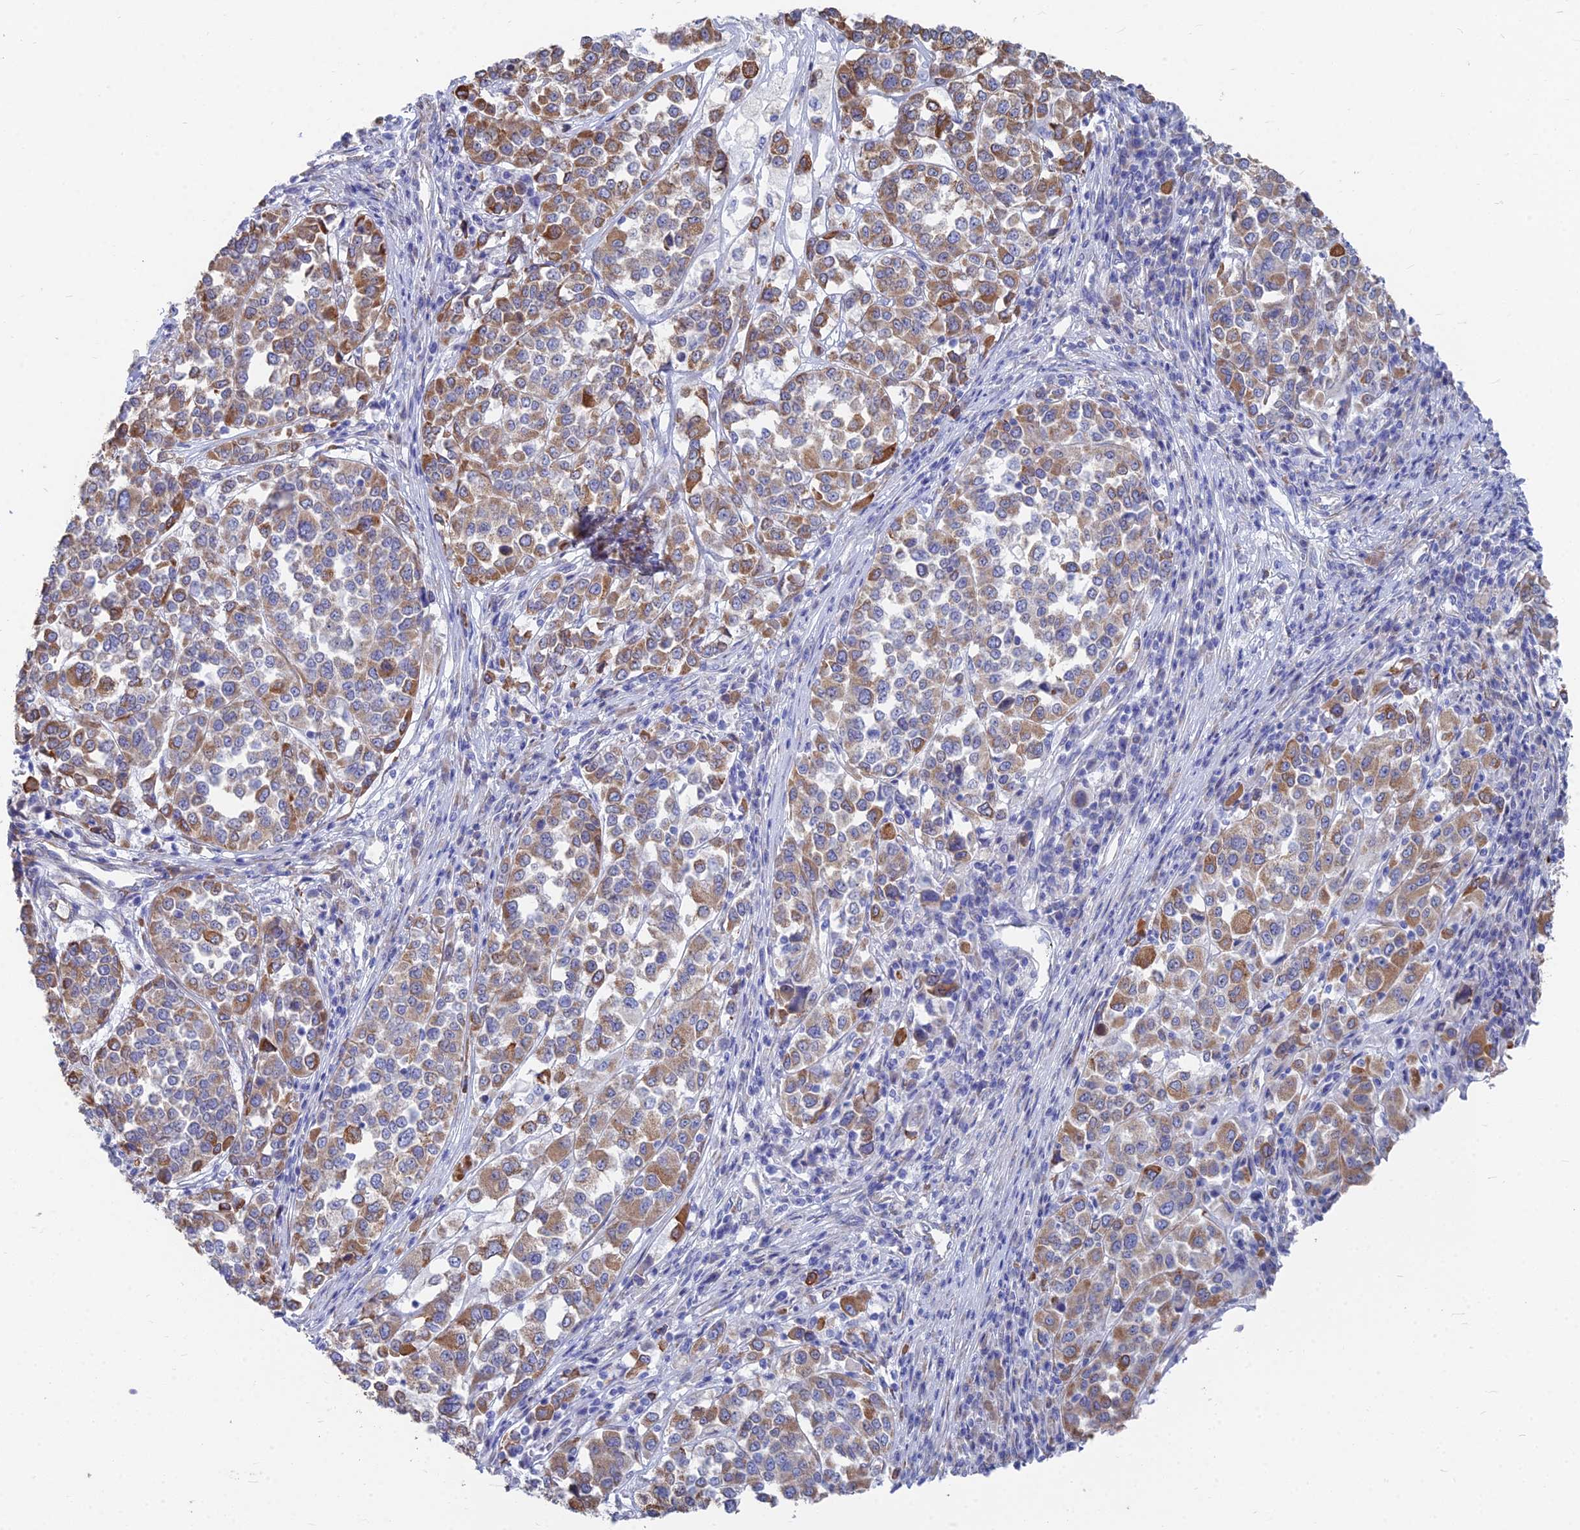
{"staining": {"intensity": "moderate", "quantity": ">75%", "location": "cytoplasmic/membranous"}, "tissue": "melanoma", "cell_type": "Tumor cells", "image_type": "cancer", "snomed": [{"axis": "morphology", "description": "Malignant melanoma, Metastatic site"}, {"axis": "topography", "description": "Lymph node"}], "caption": "Melanoma stained for a protein (brown) exhibits moderate cytoplasmic/membranous positive expression in approximately >75% of tumor cells.", "gene": "TNNT3", "patient": {"sex": "male", "age": 44}}